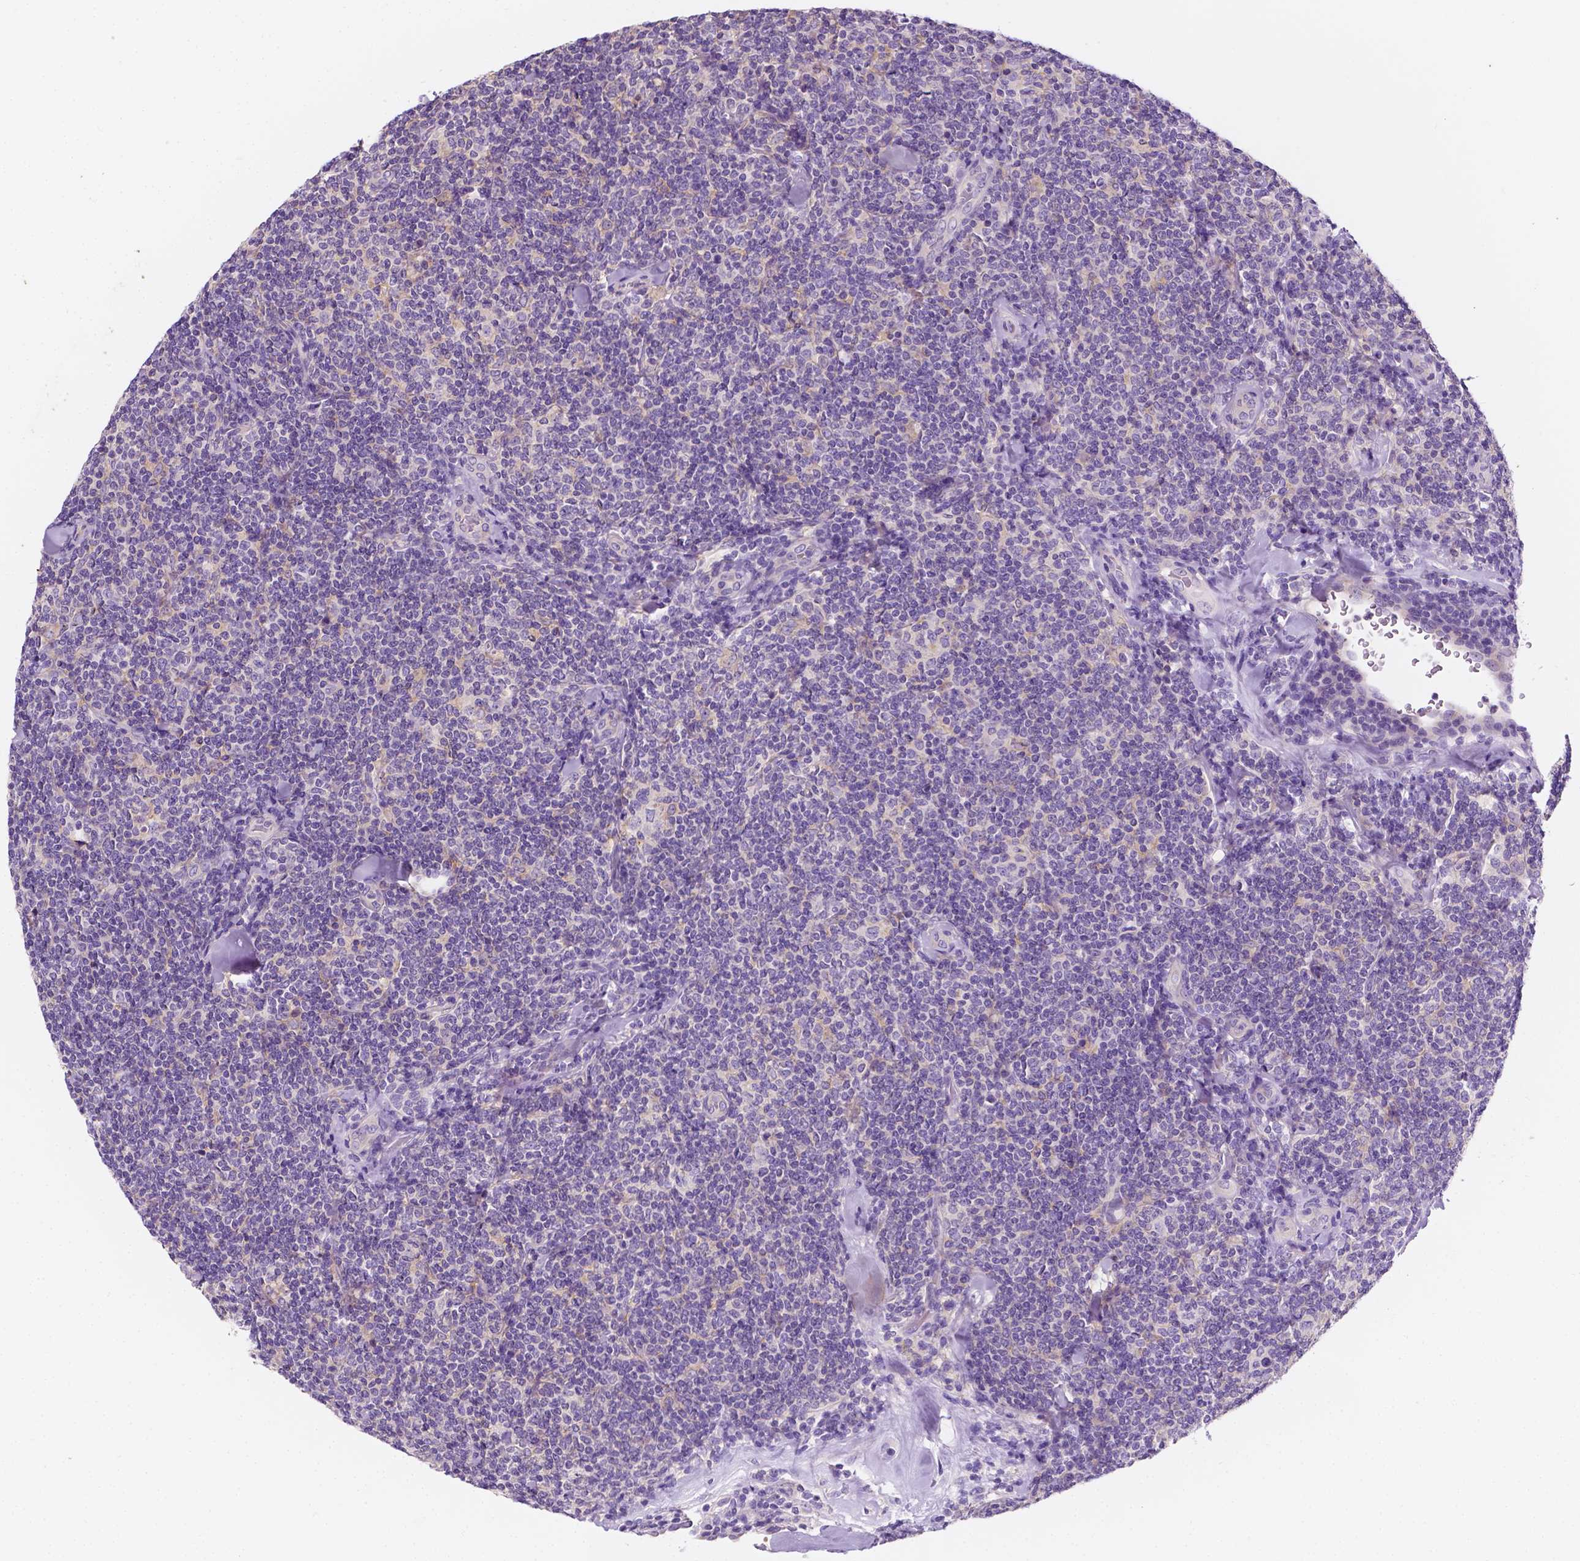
{"staining": {"intensity": "negative", "quantity": "none", "location": "none"}, "tissue": "lymphoma", "cell_type": "Tumor cells", "image_type": "cancer", "snomed": [{"axis": "morphology", "description": "Malignant lymphoma, non-Hodgkin's type, Low grade"}, {"axis": "topography", "description": "Lymph node"}], "caption": "DAB immunohistochemical staining of lymphoma reveals no significant expression in tumor cells.", "gene": "SIRT2", "patient": {"sex": "female", "age": 56}}